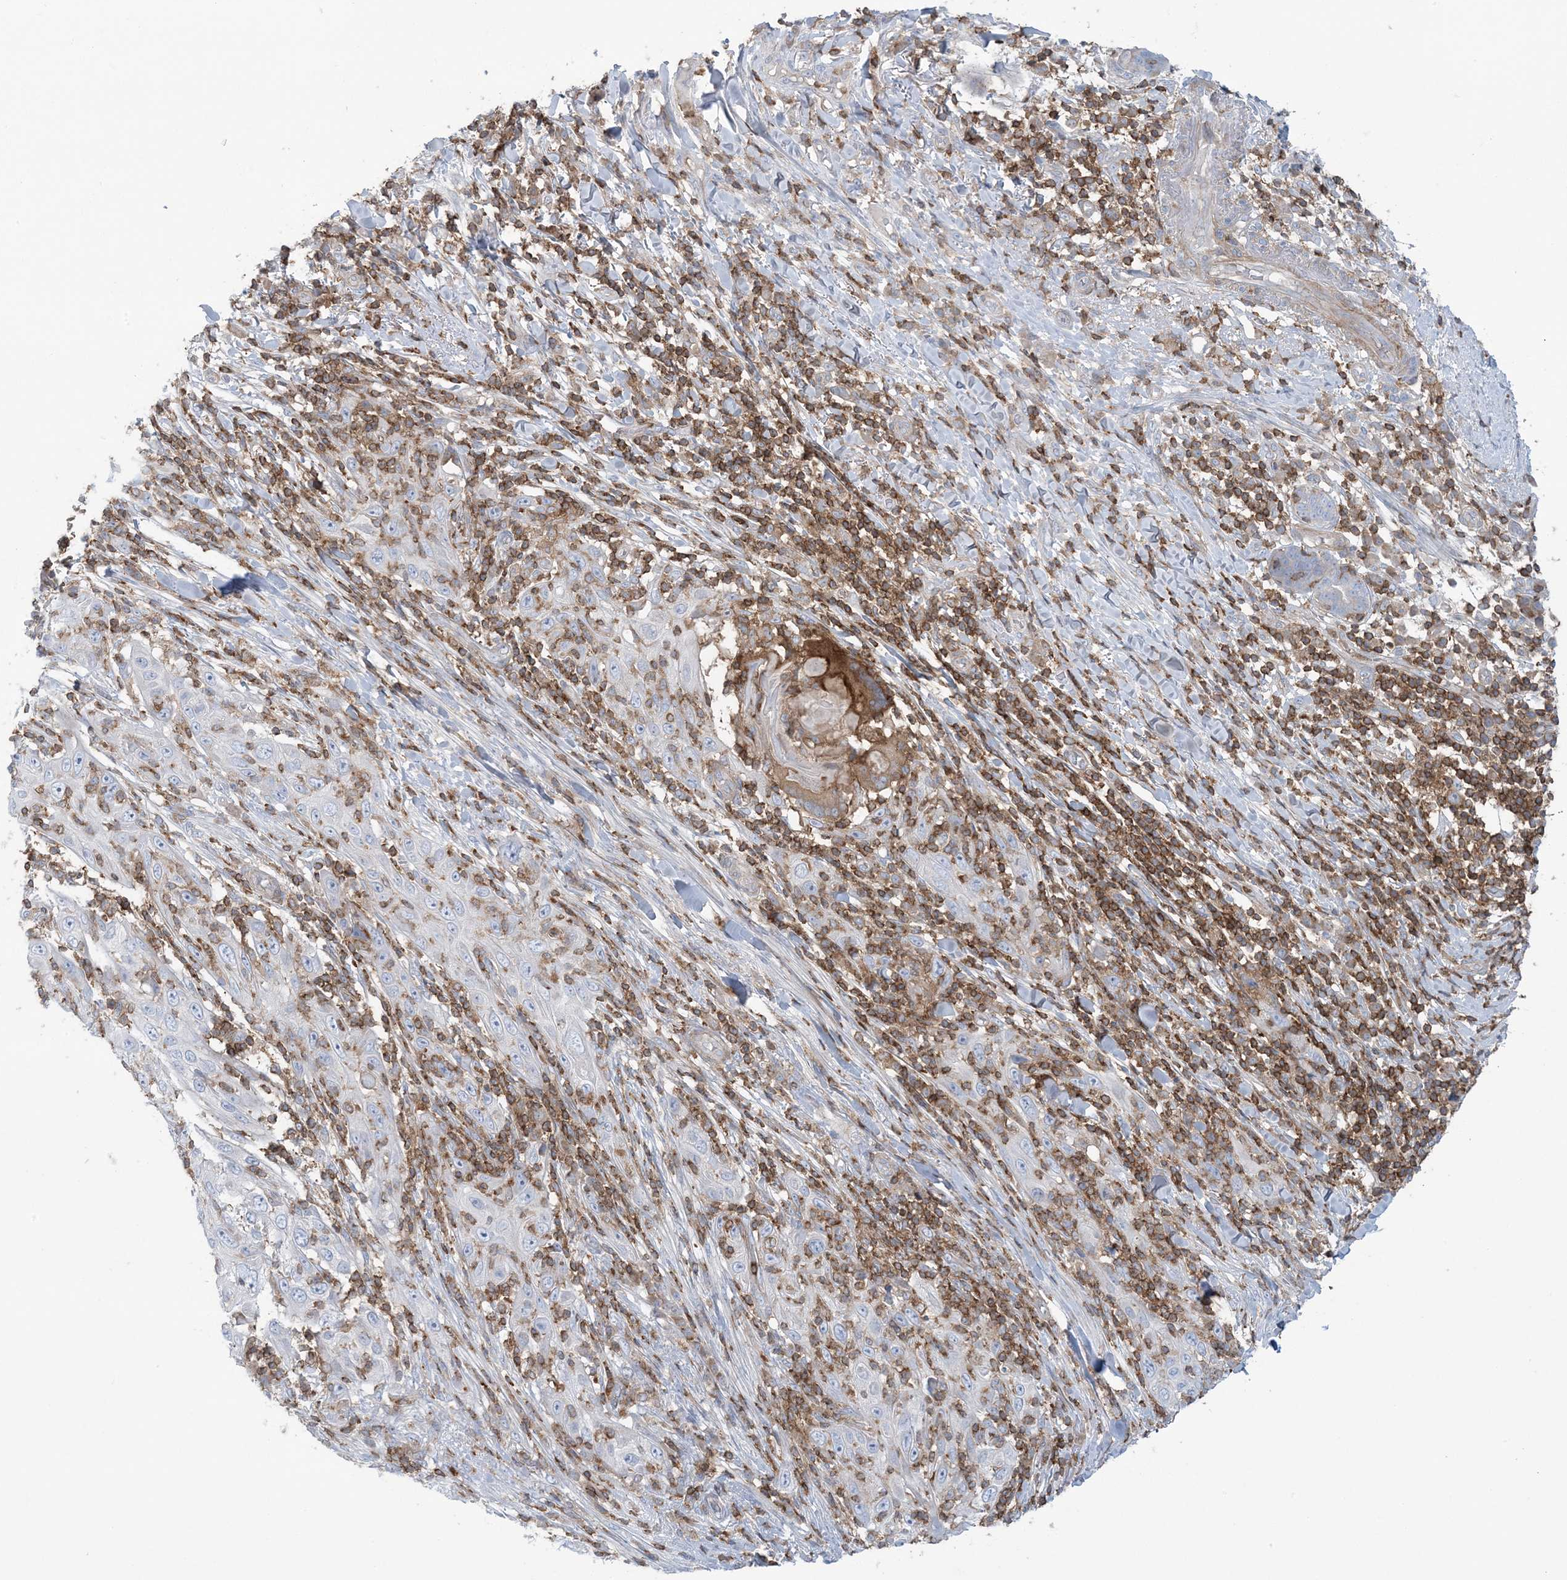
{"staining": {"intensity": "negative", "quantity": "none", "location": "none"}, "tissue": "skin cancer", "cell_type": "Tumor cells", "image_type": "cancer", "snomed": [{"axis": "morphology", "description": "Squamous cell carcinoma, NOS"}, {"axis": "topography", "description": "Skin"}], "caption": "Protein analysis of skin cancer (squamous cell carcinoma) reveals no significant positivity in tumor cells. Nuclei are stained in blue.", "gene": "ARHGAP30", "patient": {"sex": "female", "age": 88}}